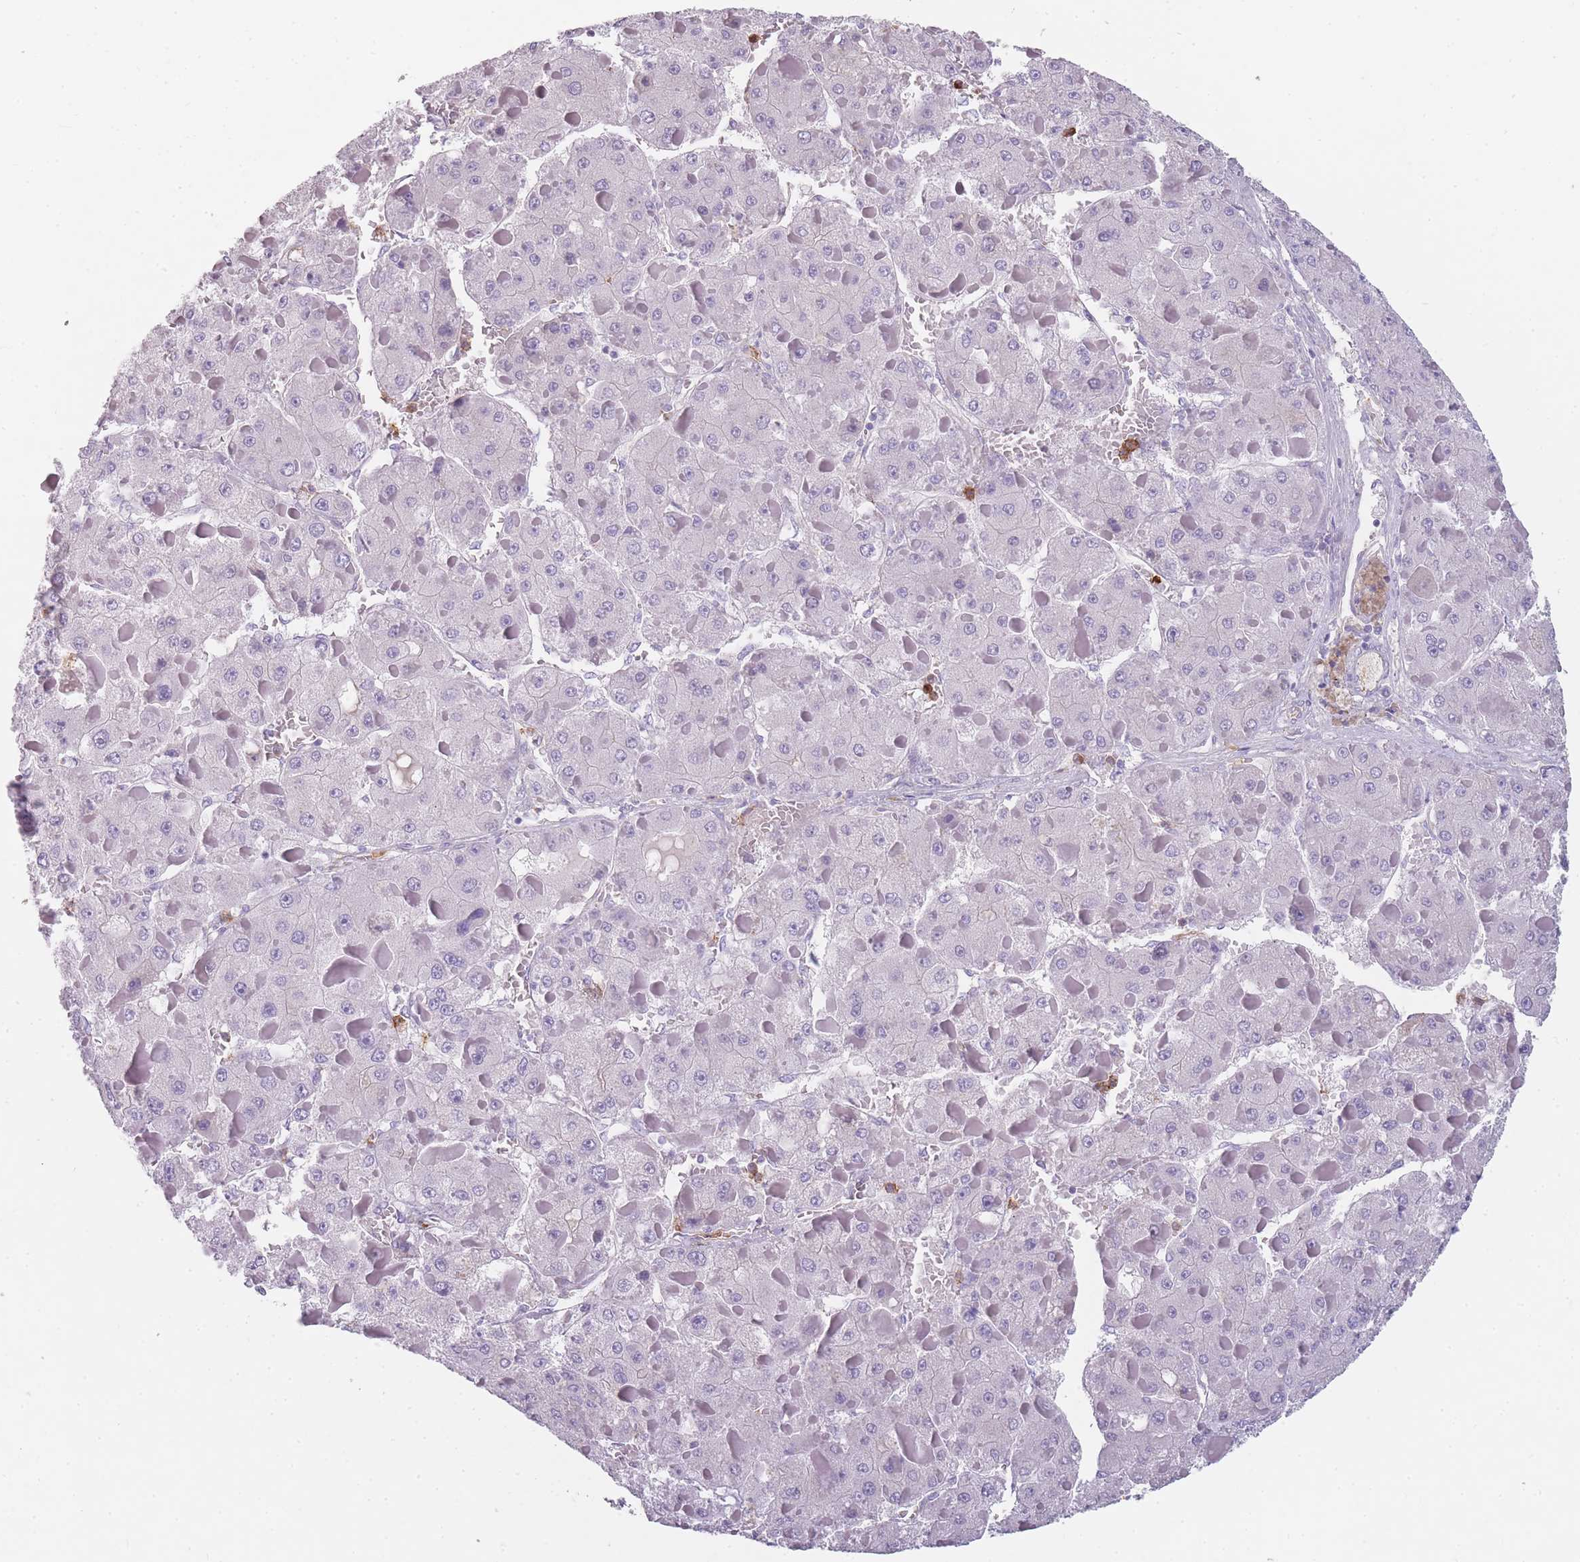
{"staining": {"intensity": "negative", "quantity": "none", "location": "none"}, "tissue": "liver cancer", "cell_type": "Tumor cells", "image_type": "cancer", "snomed": [{"axis": "morphology", "description": "Carcinoma, Hepatocellular, NOS"}, {"axis": "topography", "description": "Liver"}], "caption": "The immunohistochemistry micrograph has no significant expression in tumor cells of liver cancer tissue.", "gene": "CR1L", "patient": {"sex": "female", "age": 73}}